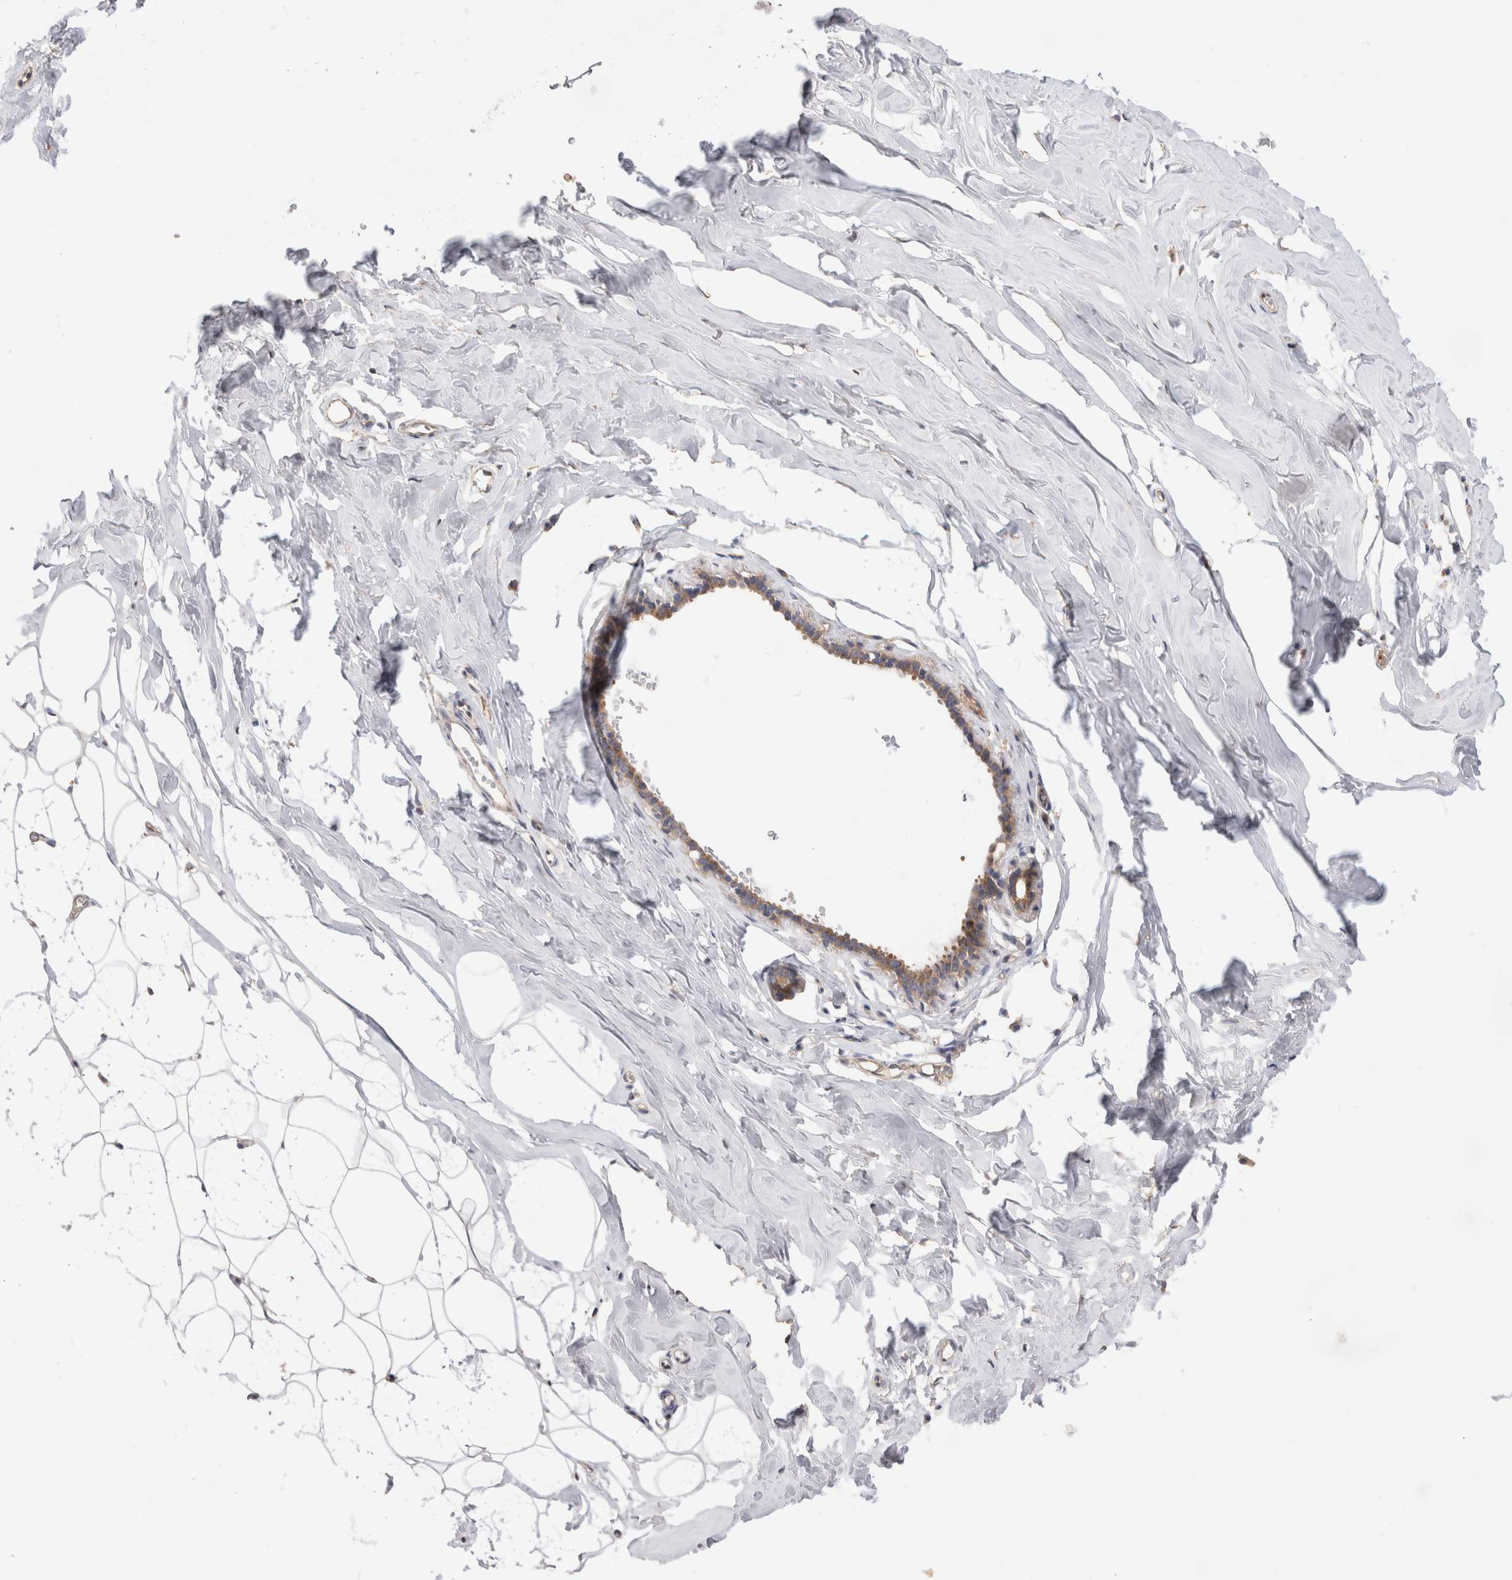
{"staining": {"intensity": "negative", "quantity": "none", "location": "none"}, "tissue": "adipose tissue", "cell_type": "Adipocytes", "image_type": "normal", "snomed": [{"axis": "morphology", "description": "Normal tissue, NOS"}, {"axis": "morphology", "description": "Fibrosis, NOS"}, {"axis": "topography", "description": "Breast"}, {"axis": "topography", "description": "Adipose tissue"}], "caption": "Immunohistochemistry (IHC) micrograph of unremarkable adipose tissue: adipose tissue stained with DAB reveals no significant protein staining in adipocytes. (Stains: DAB (3,3'-diaminobenzidine) immunohistochemistry (IHC) with hematoxylin counter stain, Microscopy: brightfield microscopy at high magnification).", "gene": "NXT2", "patient": {"sex": "female", "age": 39}}